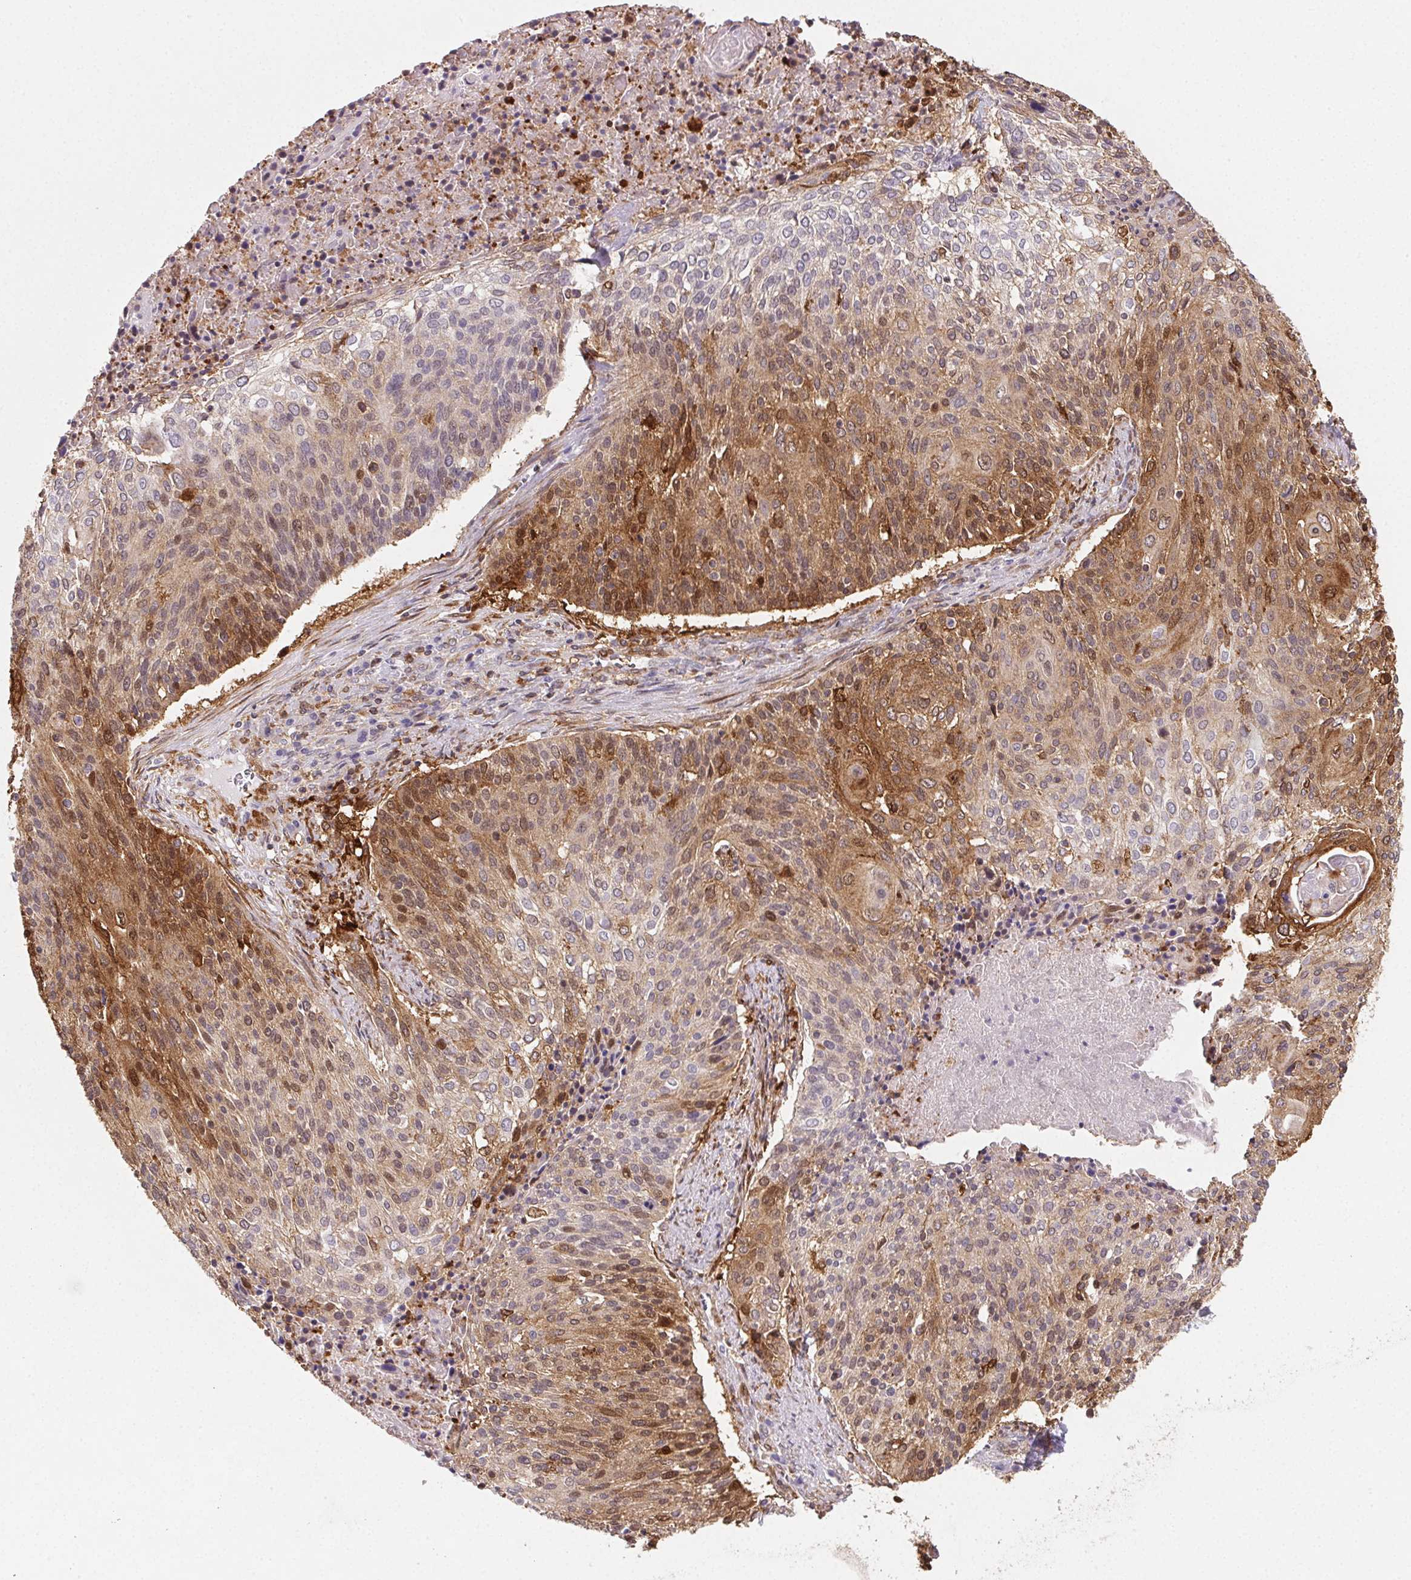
{"staining": {"intensity": "strong", "quantity": "25%-75%", "location": "cytoplasmic/membranous"}, "tissue": "cervical cancer", "cell_type": "Tumor cells", "image_type": "cancer", "snomed": [{"axis": "morphology", "description": "Squamous cell carcinoma, NOS"}, {"axis": "topography", "description": "Cervix"}], "caption": "A high-resolution micrograph shows immunohistochemistry staining of cervical cancer, which demonstrates strong cytoplasmic/membranous positivity in approximately 25%-75% of tumor cells. The staining is performed using DAB (3,3'-diaminobenzidine) brown chromogen to label protein expression. The nuclei are counter-stained blue using hematoxylin.", "gene": "GBP1", "patient": {"sex": "female", "age": 31}}